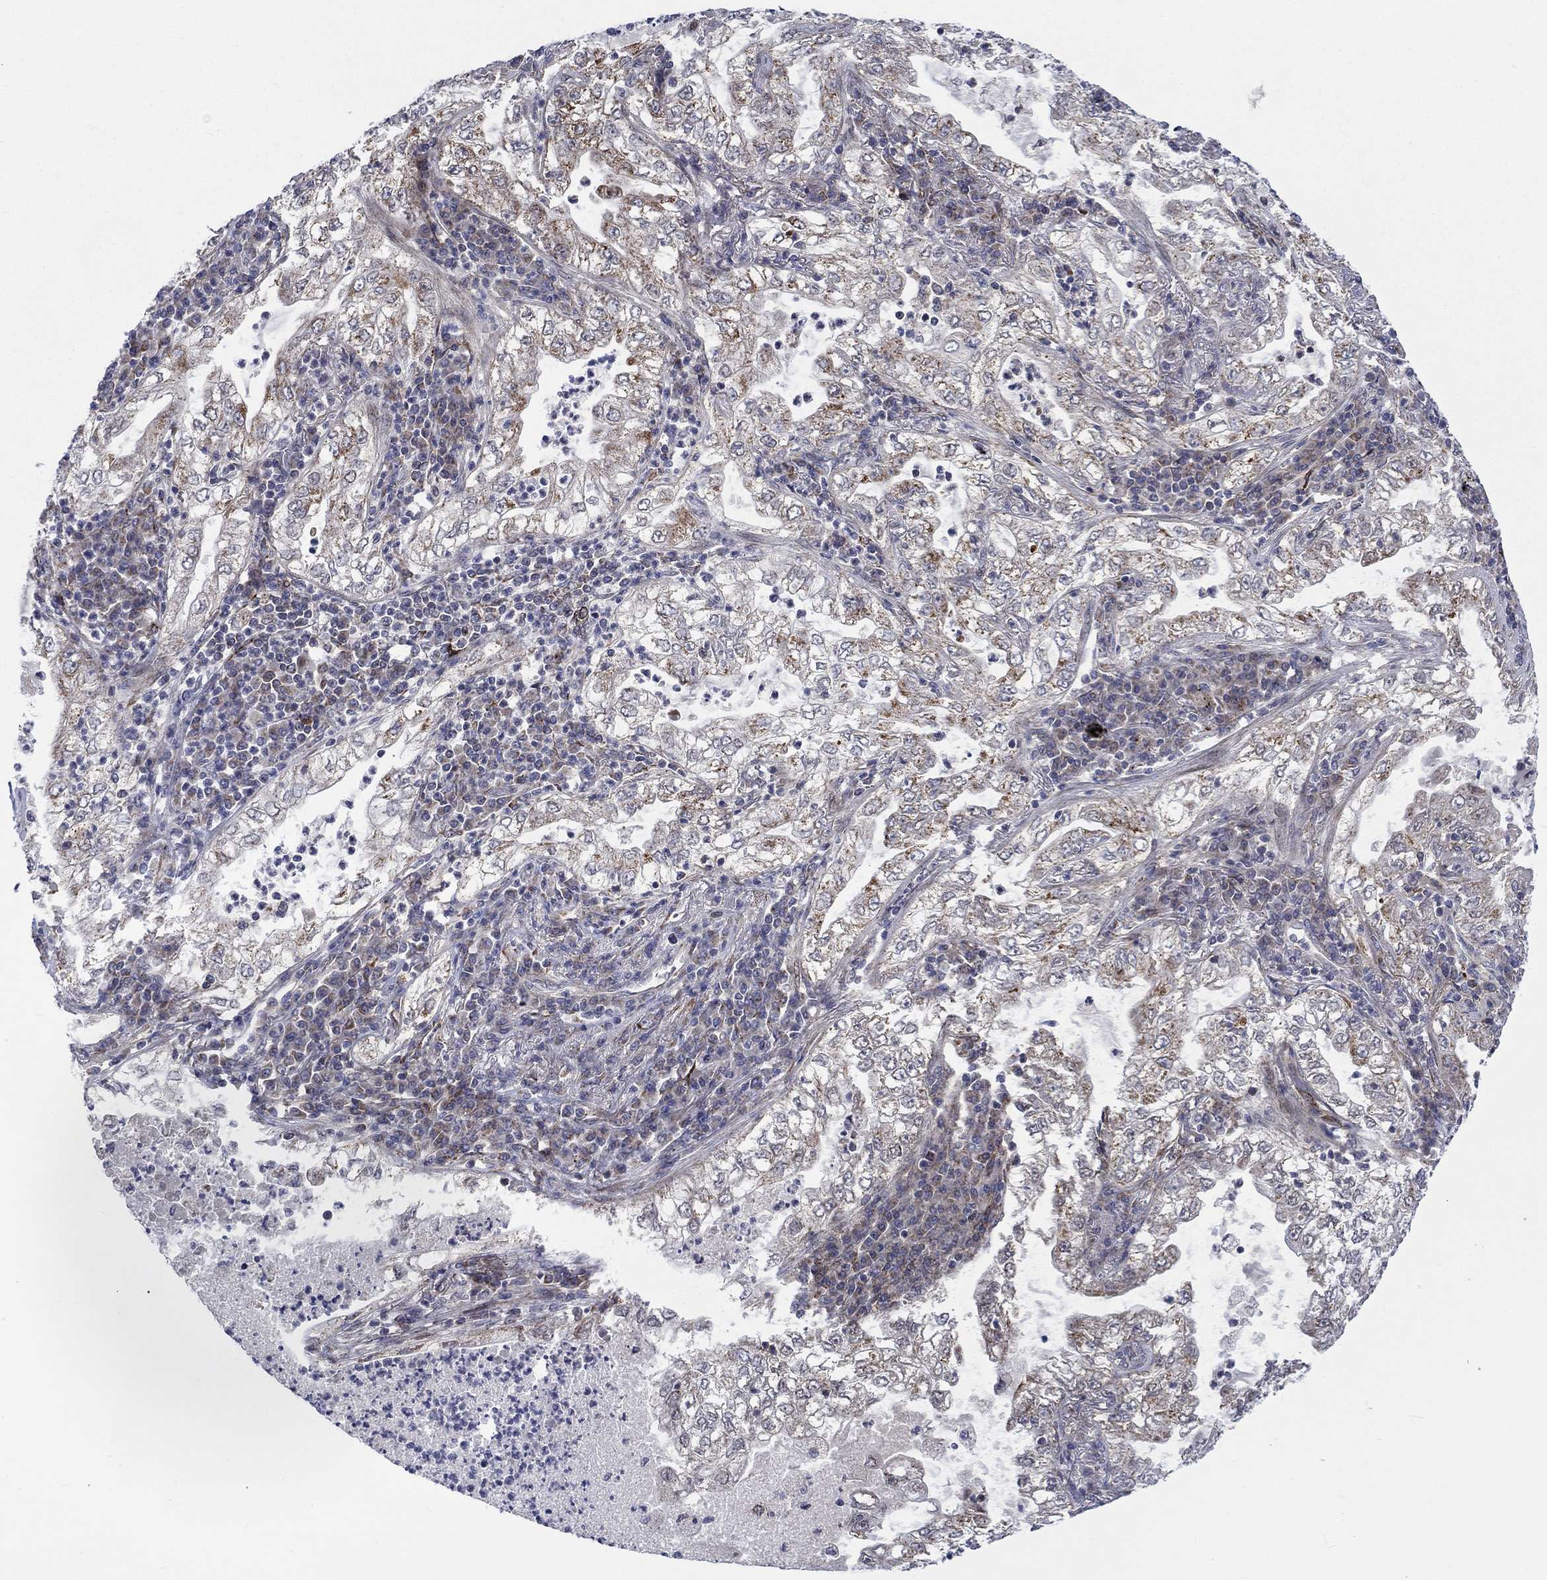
{"staining": {"intensity": "moderate", "quantity": "<25%", "location": "cytoplasmic/membranous"}, "tissue": "lung cancer", "cell_type": "Tumor cells", "image_type": "cancer", "snomed": [{"axis": "morphology", "description": "Adenocarcinoma, NOS"}, {"axis": "topography", "description": "Lung"}], "caption": "Immunohistochemical staining of adenocarcinoma (lung) exhibits moderate cytoplasmic/membranous protein expression in approximately <25% of tumor cells.", "gene": "SLC35F2", "patient": {"sex": "female", "age": 73}}